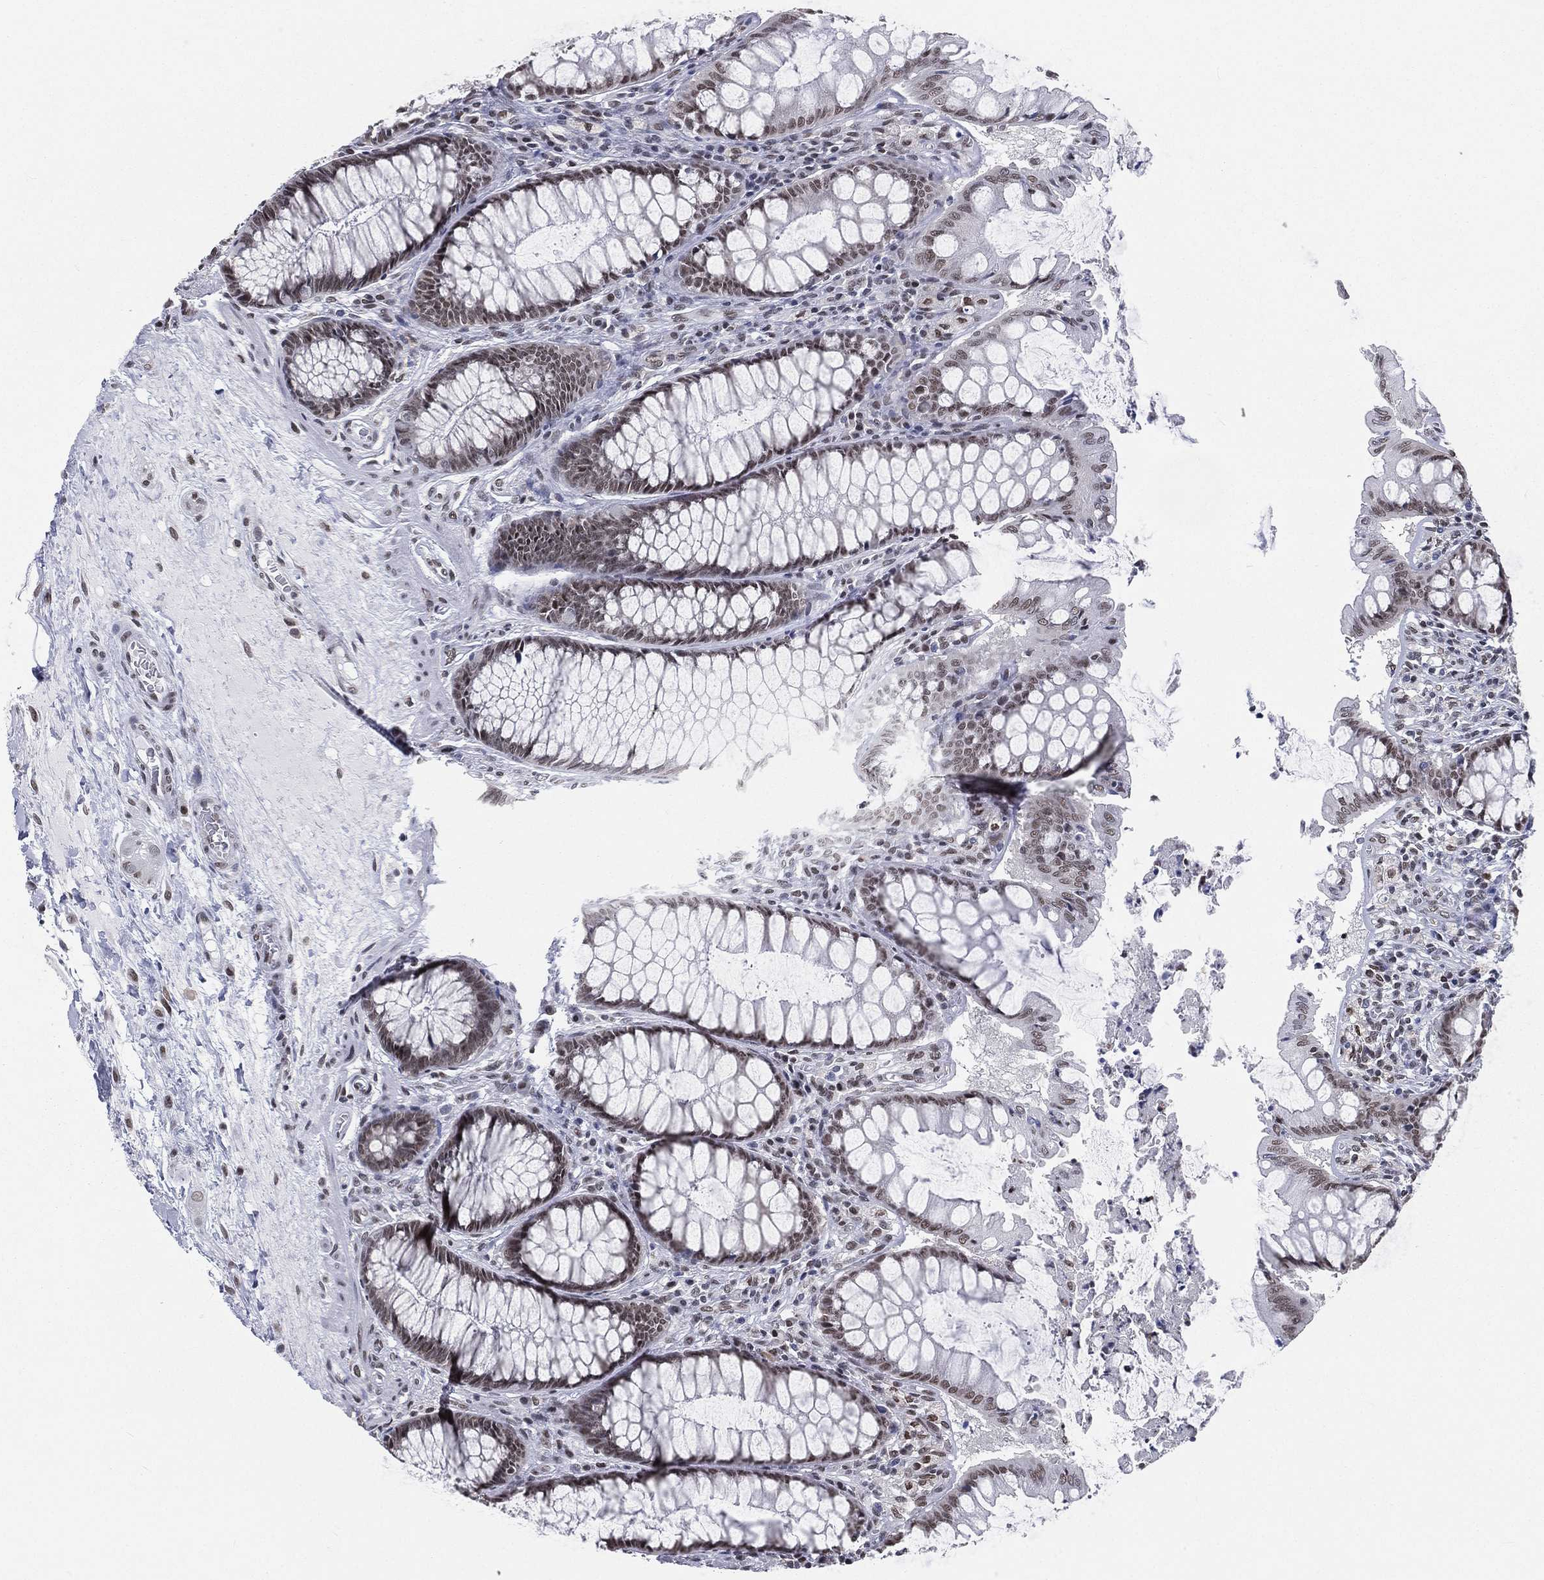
{"staining": {"intensity": "negative", "quantity": "none", "location": "none"}, "tissue": "colon", "cell_type": "Endothelial cells", "image_type": "normal", "snomed": [{"axis": "morphology", "description": "Normal tissue, NOS"}, {"axis": "topography", "description": "Colon"}], "caption": "This photomicrograph is of unremarkable colon stained with IHC to label a protein in brown with the nuclei are counter-stained blue. There is no expression in endothelial cells. (DAB (3,3'-diaminobenzidine) immunohistochemistry (IHC) visualized using brightfield microscopy, high magnification).", "gene": "FUBP3", "patient": {"sex": "female", "age": 65}}